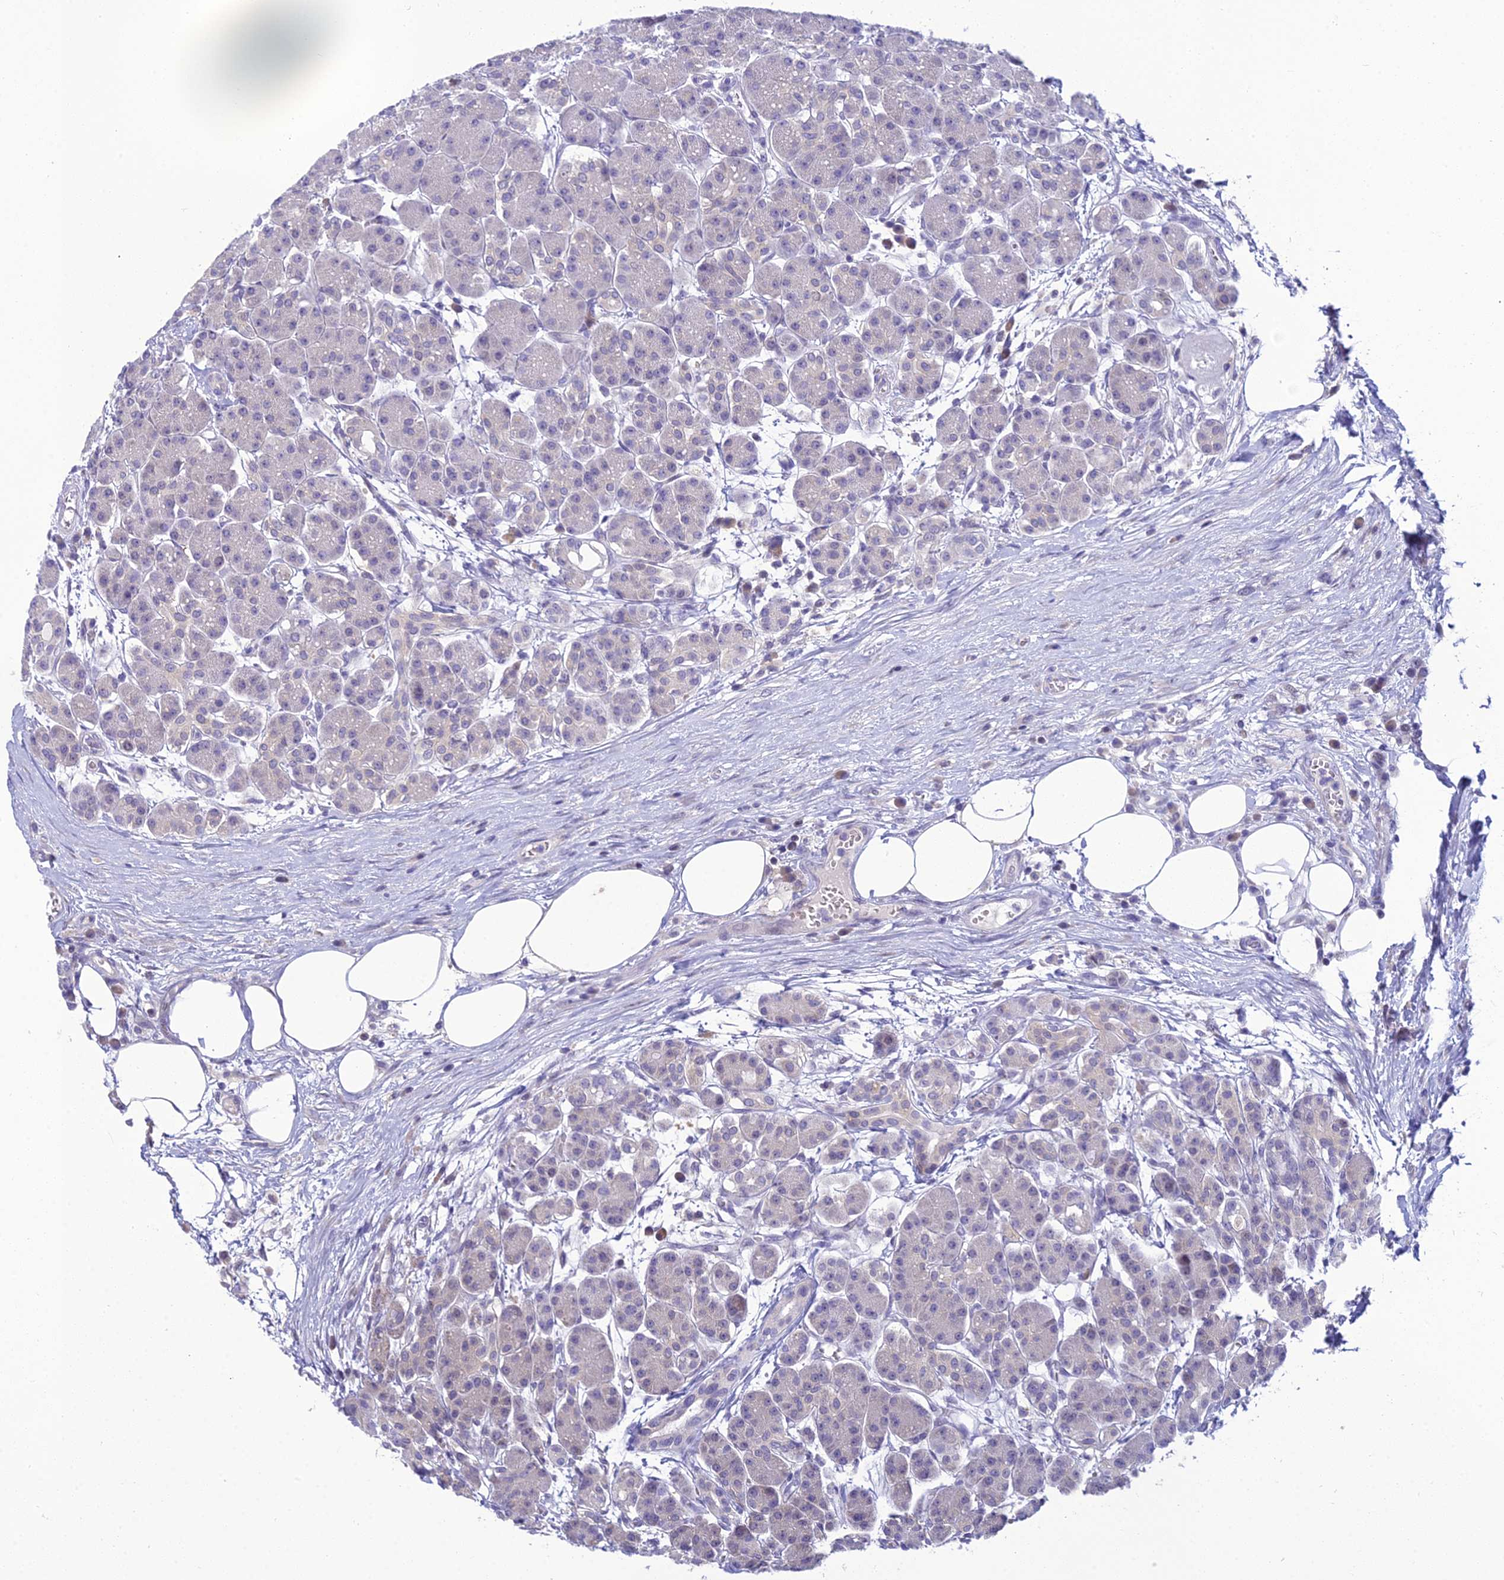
{"staining": {"intensity": "negative", "quantity": "none", "location": "none"}, "tissue": "pancreas", "cell_type": "Exocrine glandular cells", "image_type": "normal", "snomed": [{"axis": "morphology", "description": "Normal tissue, NOS"}, {"axis": "topography", "description": "Pancreas"}], "caption": "The histopathology image exhibits no staining of exocrine glandular cells in unremarkable pancreas.", "gene": "ZMIZ1", "patient": {"sex": "male", "age": 63}}